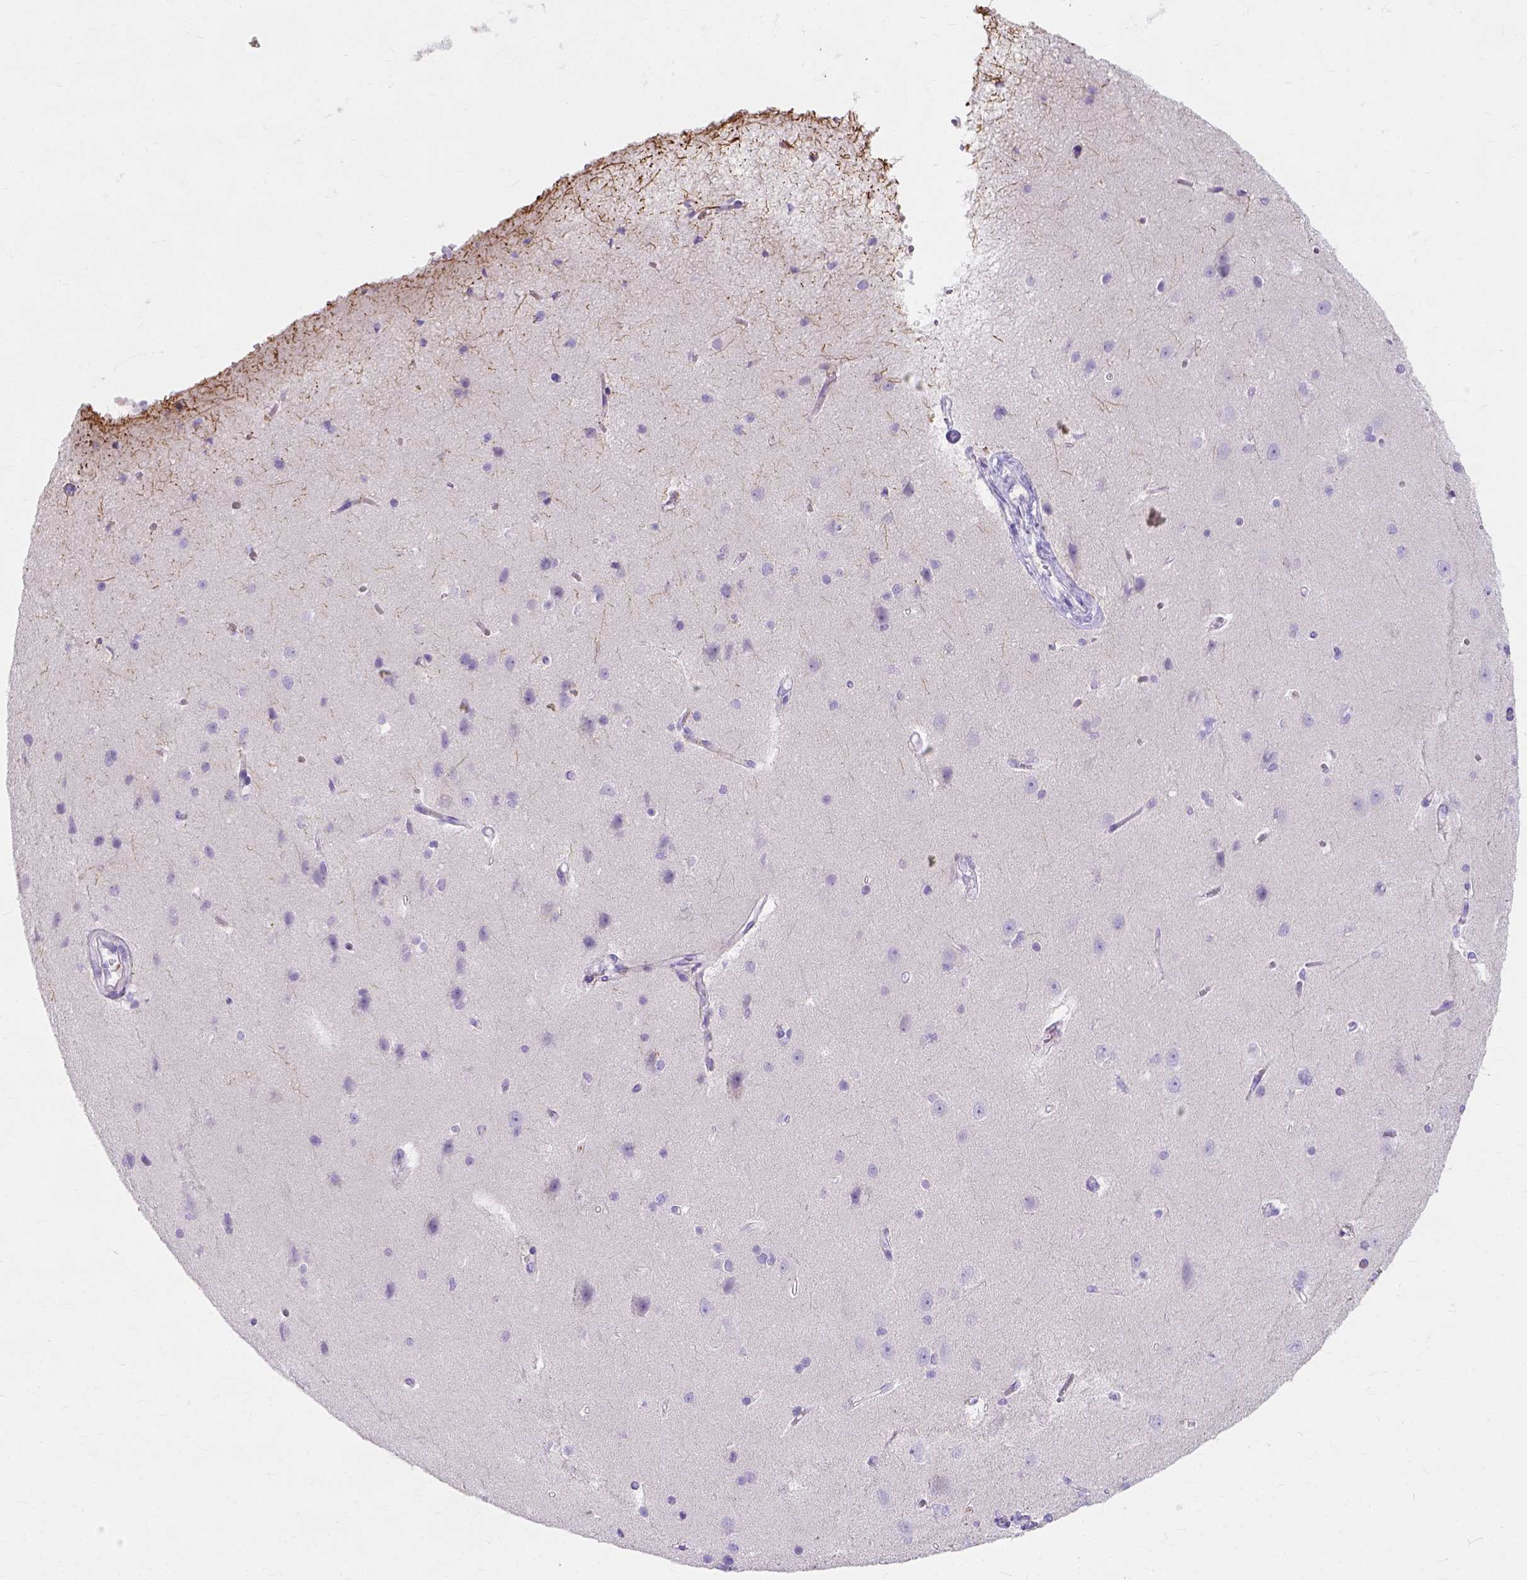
{"staining": {"intensity": "negative", "quantity": "none", "location": "none"}, "tissue": "cerebral cortex", "cell_type": "Endothelial cells", "image_type": "normal", "snomed": [{"axis": "morphology", "description": "Normal tissue, NOS"}, {"axis": "topography", "description": "Cerebral cortex"}], "caption": "IHC photomicrograph of benign human cerebral cortex stained for a protein (brown), which shows no expression in endothelial cells. (DAB IHC visualized using brightfield microscopy, high magnification).", "gene": "MYH15", "patient": {"sex": "male", "age": 37}}